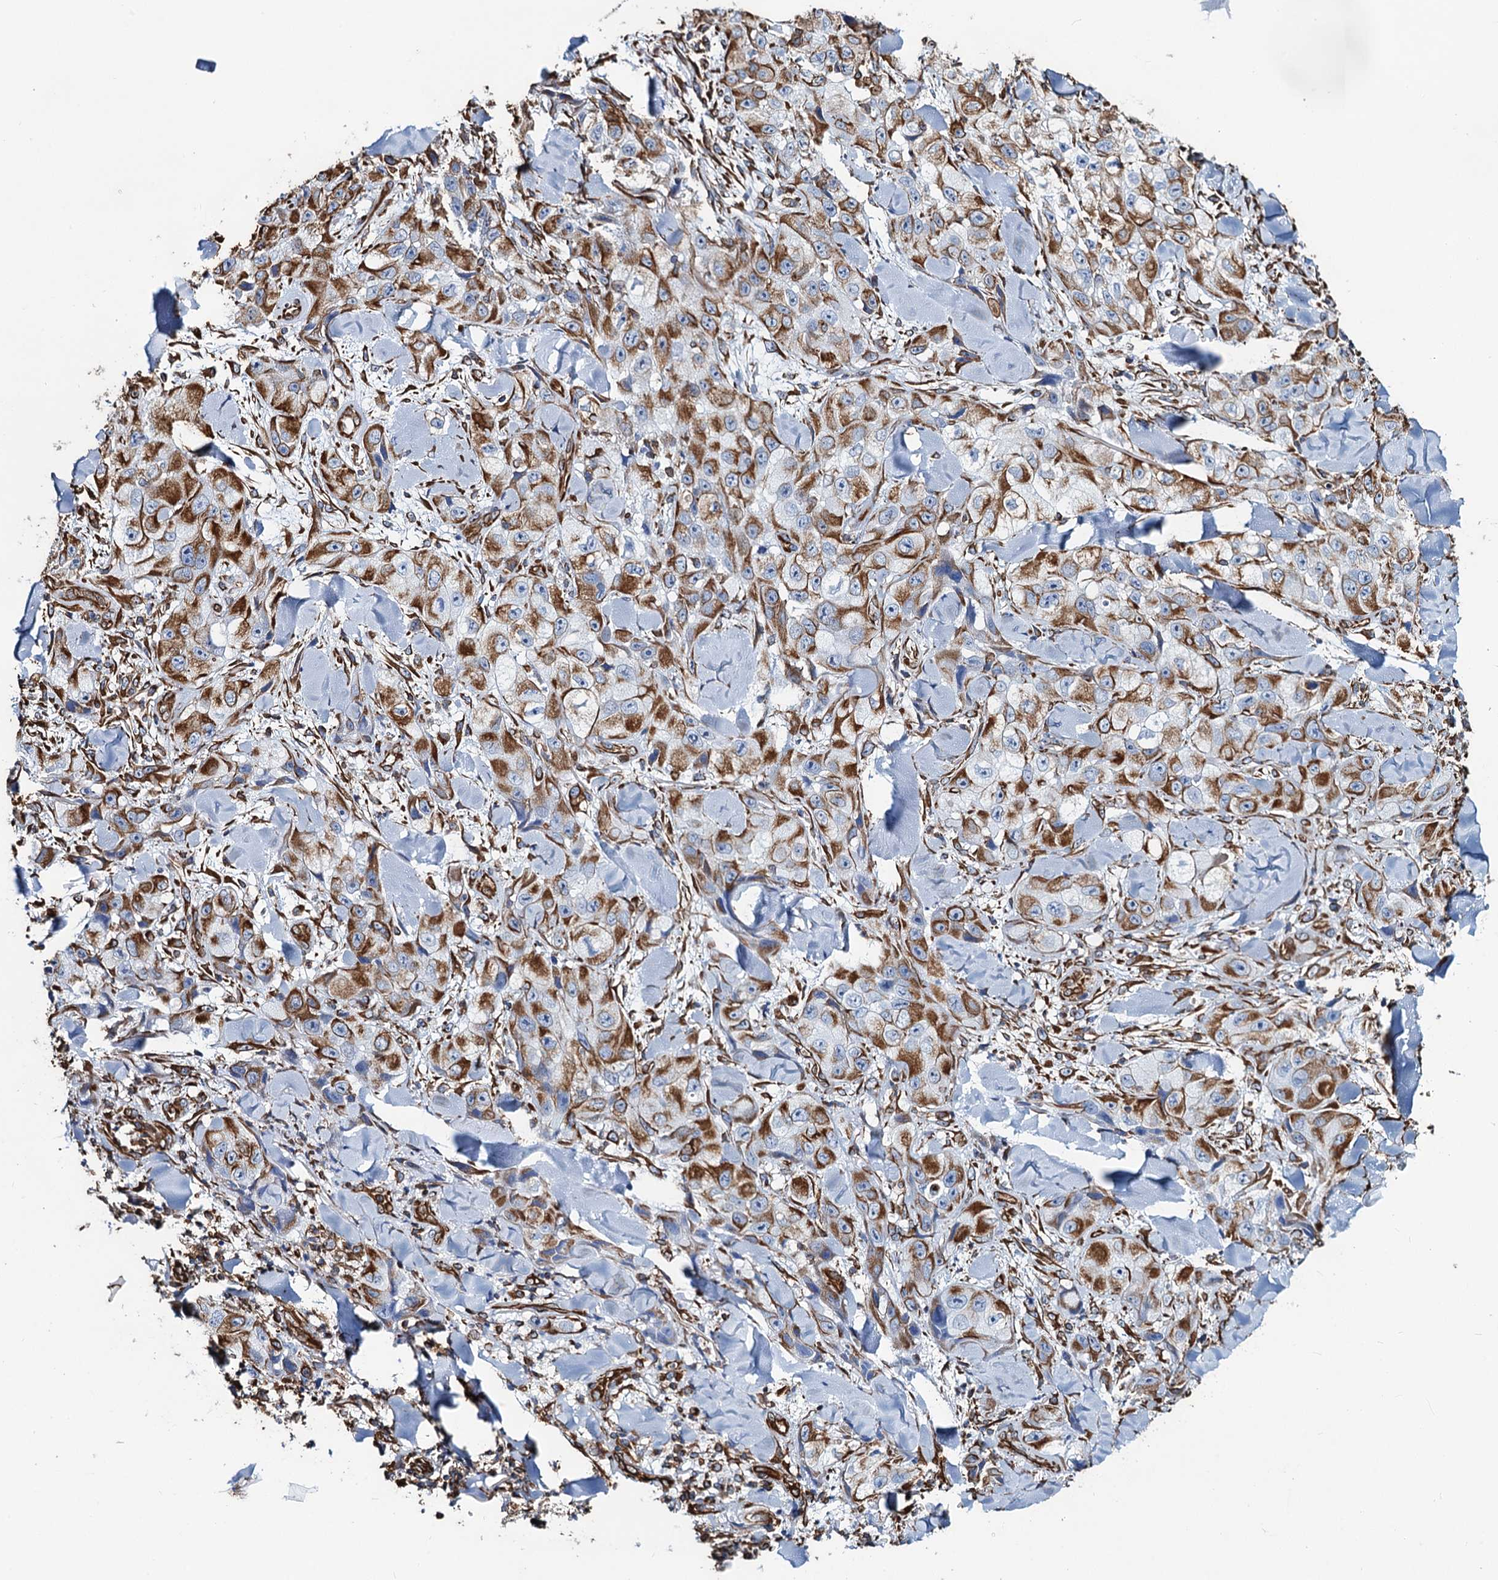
{"staining": {"intensity": "strong", "quantity": "25%-75%", "location": "cytoplasmic/membranous"}, "tissue": "skin cancer", "cell_type": "Tumor cells", "image_type": "cancer", "snomed": [{"axis": "morphology", "description": "Squamous cell carcinoma, NOS"}, {"axis": "topography", "description": "Skin"}, {"axis": "topography", "description": "Subcutis"}], "caption": "Immunohistochemical staining of skin cancer (squamous cell carcinoma) displays high levels of strong cytoplasmic/membranous positivity in about 25%-75% of tumor cells.", "gene": "PGM2", "patient": {"sex": "male", "age": 73}}